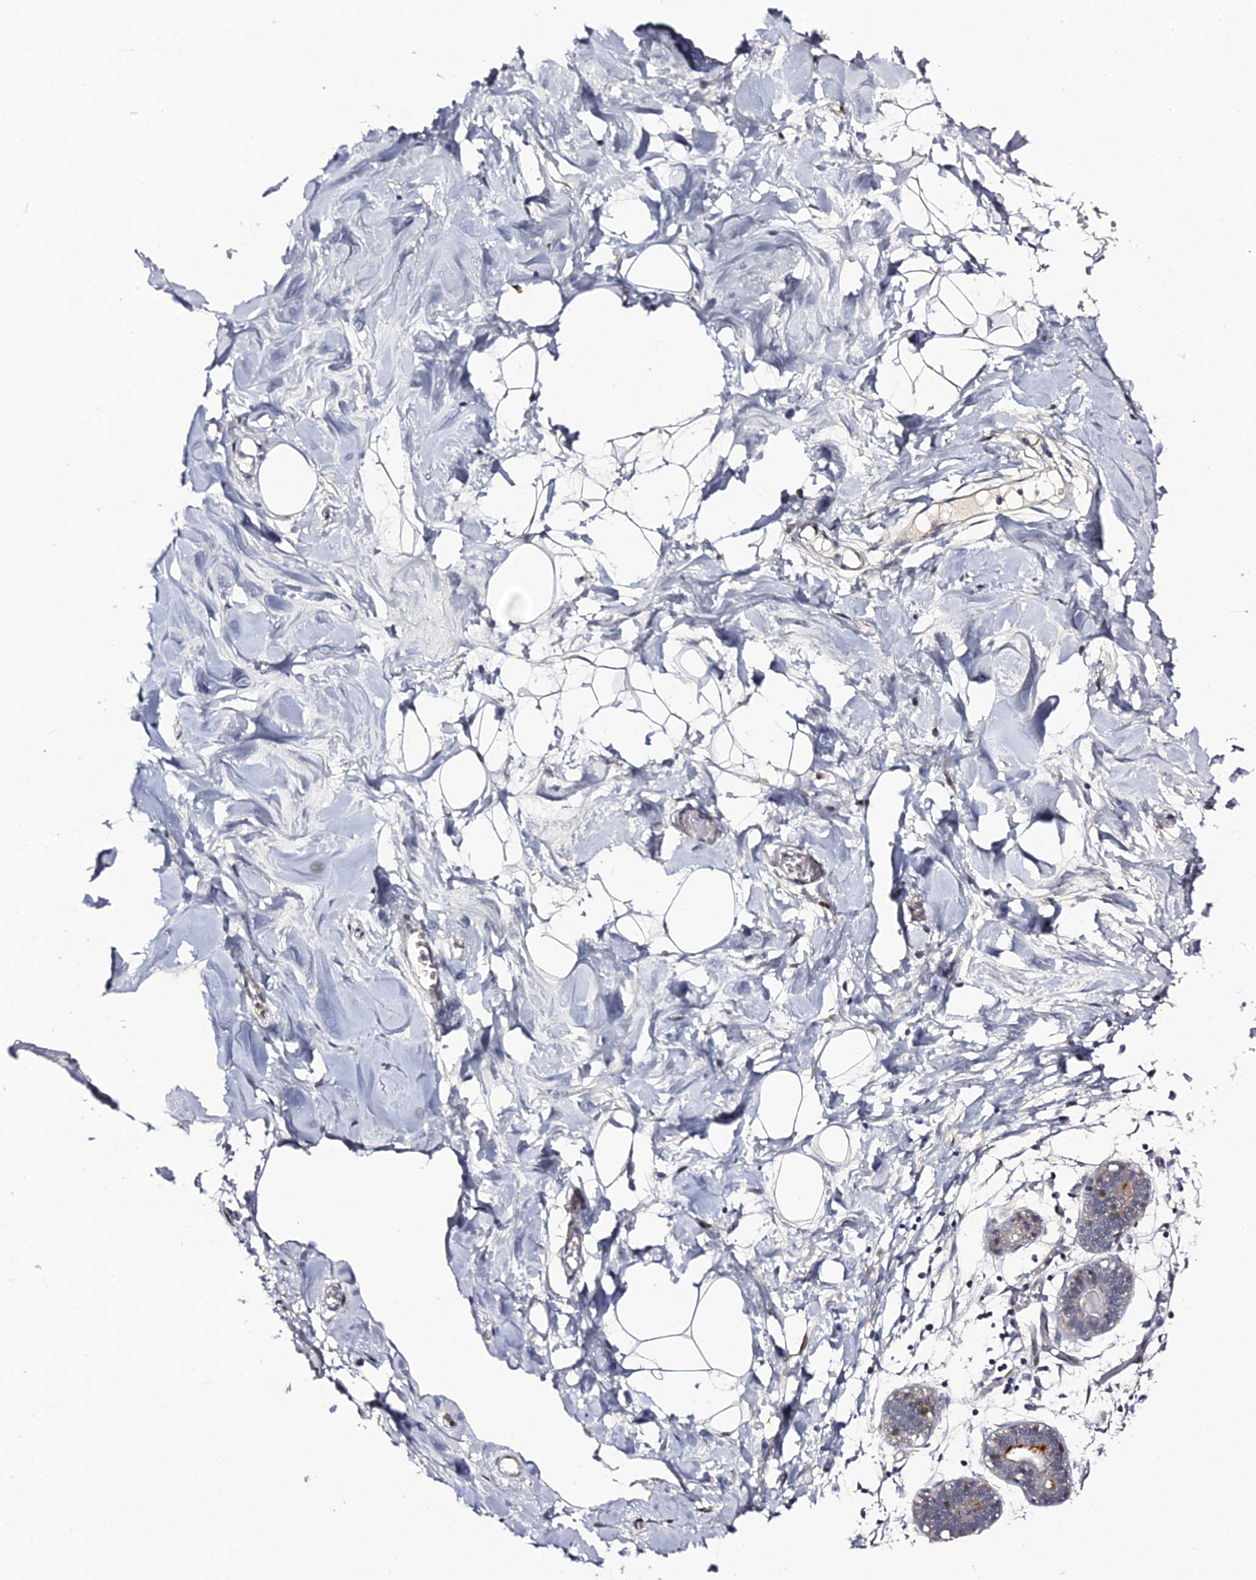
{"staining": {"intensity": "negative", "quantity": "none", "location": "none"}, "tissue": "breast", "cell_type": "Adipocytes", "image_type": "normal", "snomed": [{"axis": "morphology", "description": "Normal tissue, NOS"}, {"axis": "topography", "description": "Breast"}], "caption": "This is an immunohistochemistry micrograph of benign human breast. There is no staining in adipocytes.", "gene": "IL4I1", "patient": {"sex": "female", "age": 27}}